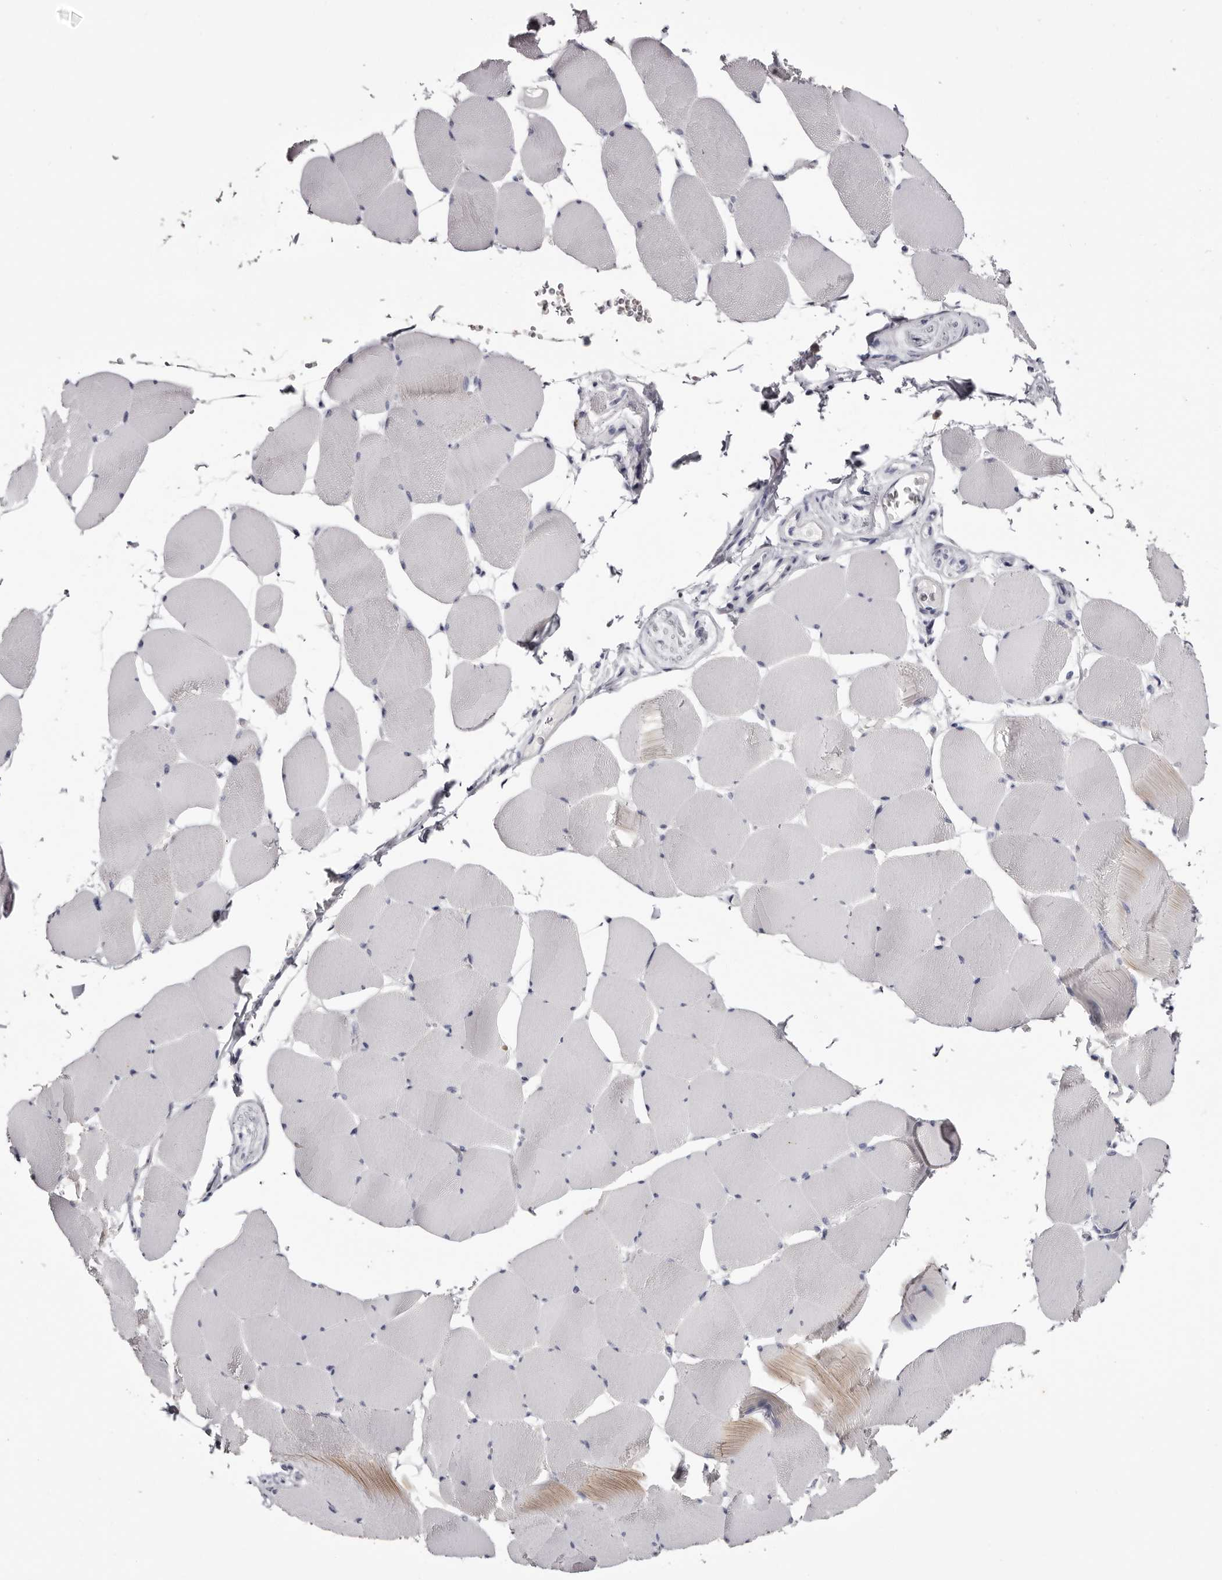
{"staining": {"intensity": "weak", "quantity": "<25%", "location": "cytoplasmic/membranous"}, "tissue": "skeletal muscle", "cell_type": "Myocytes", "image_type": "normal", "snomed": [{"axis": "morphology", "description": "Normal tissue, NOS"}, {"axis": "topography", "description": "Skeletal muscle"}], "caption": "Skeletal muscle was stained to show a protein in brown. There is no significant positivity in myocytes.", "gene": "CA6", "patient": {"sex": "male", "age": 62}}